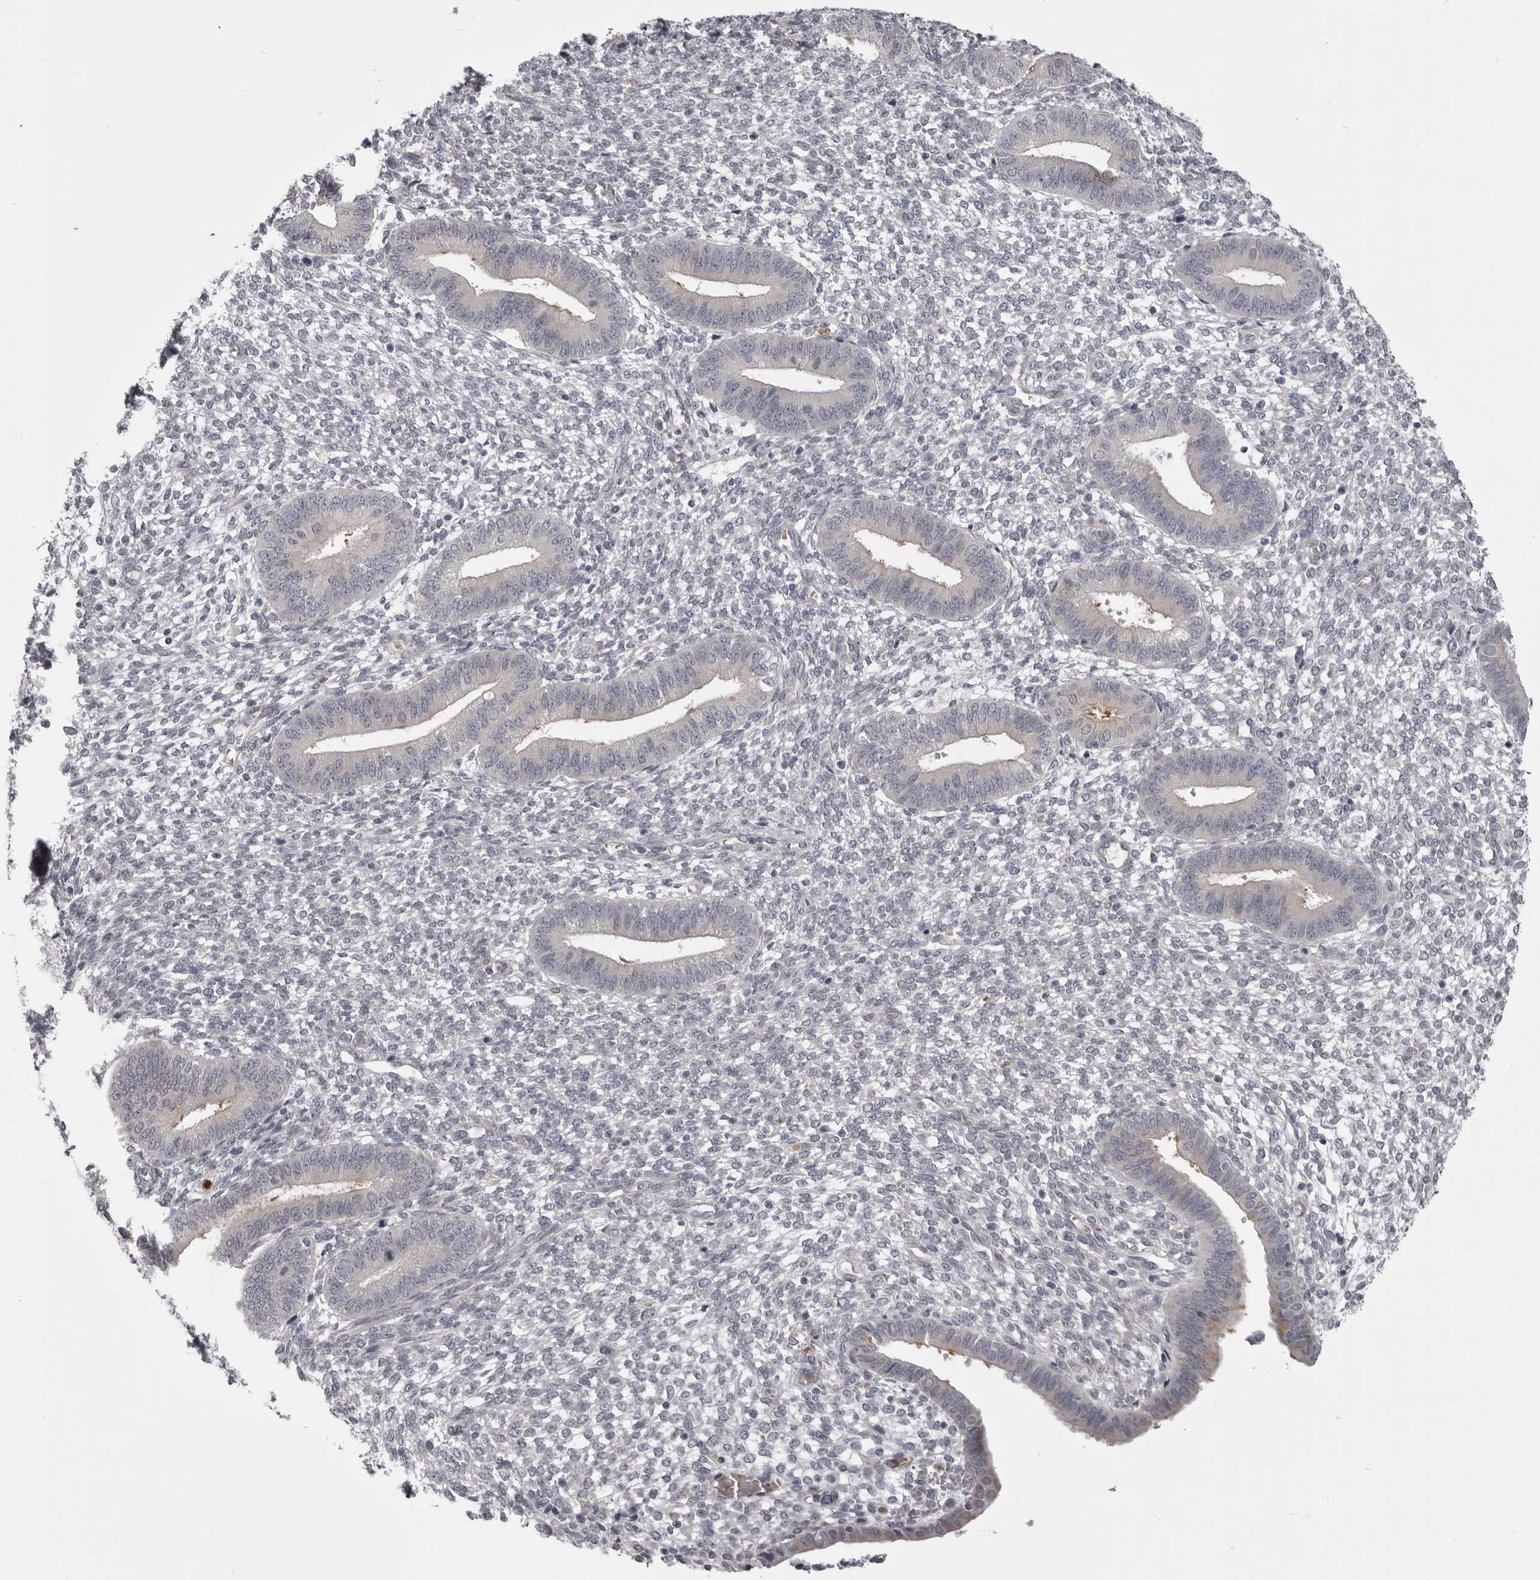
{"staining": {"intensity": "negative", "quantity": "none", "location": "none"}, "tissue": "endometrium", "cell_type": "Cells in endometrial stroma", "image_type": "normal", "snomed": [{"axis": "morphology", "description": "Normal tissue, NOS"}, {"axis": "topography", "description": "Endometrium"}], "caption": "A high-resolution image shows immunohistochemistry staining of normal endometrium, which shows no significant expression in cells in endometrial stroma. Nuclei are stained in blue.", "gene": "EPHA10", "patient": {"sex": "female", "age": 46}}